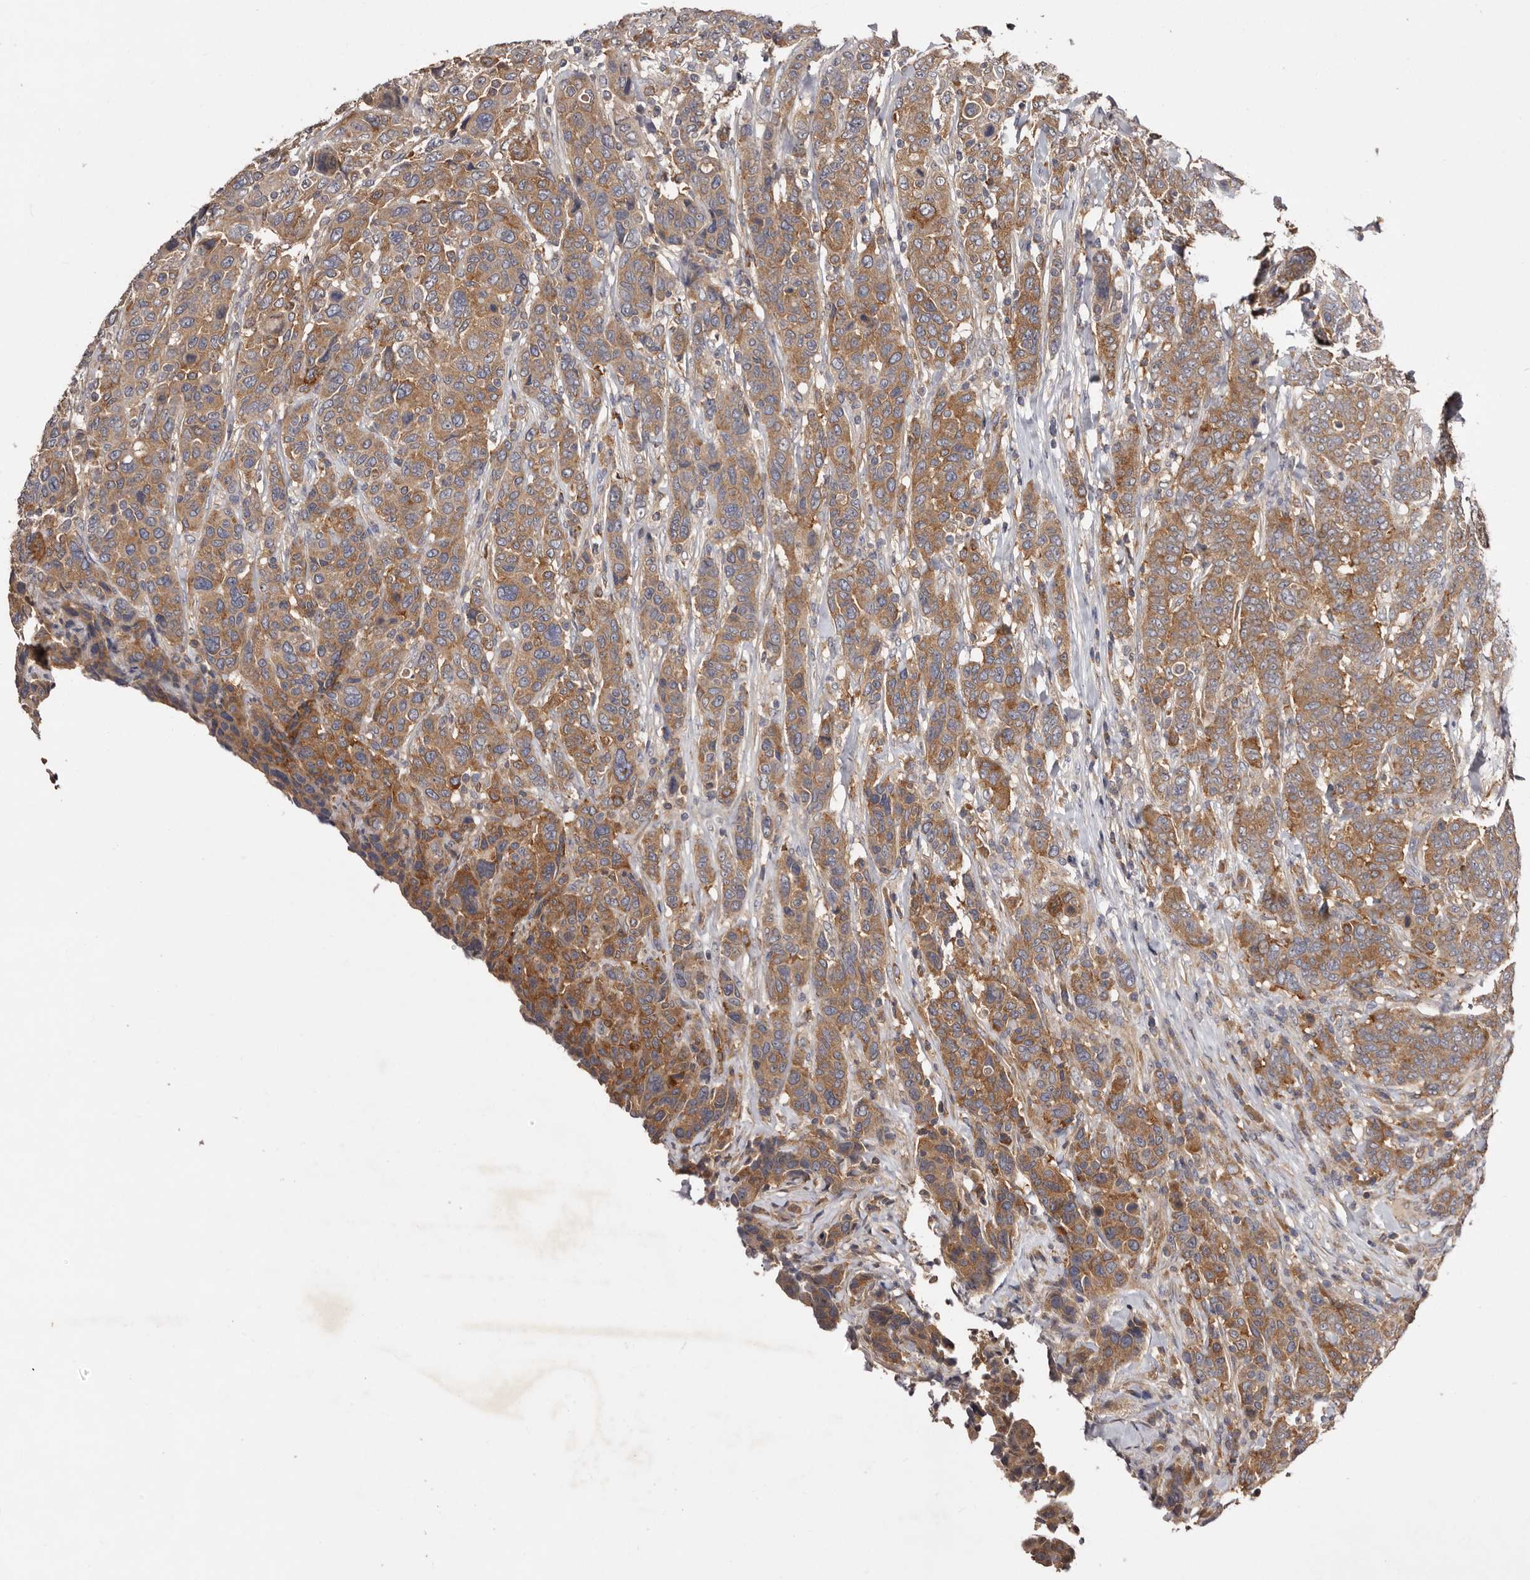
{"staining": {"intensity": "moderate", "quantity": ">75%", "location": "cytoplasmic/membranous"}, "tissue": "breast cancer", "cell_type": "Tumor cells", "image_type": "cancer", "snomed": [{"axis": "morphology", "description": "Duct carcinoma"}, {"axis": "topography", "description": "Breast"}], "caption": "Immunohistochemistry (IHC) photomicrograph of intraductal carcinoma (breast) stained for a protein (brown), which displays medium levels of moderate cytoplasmic/membranous staining in approximately >75% of tumor cells.", "gene": "LTV1", "patient": {"sex": "female", "age": 37}}